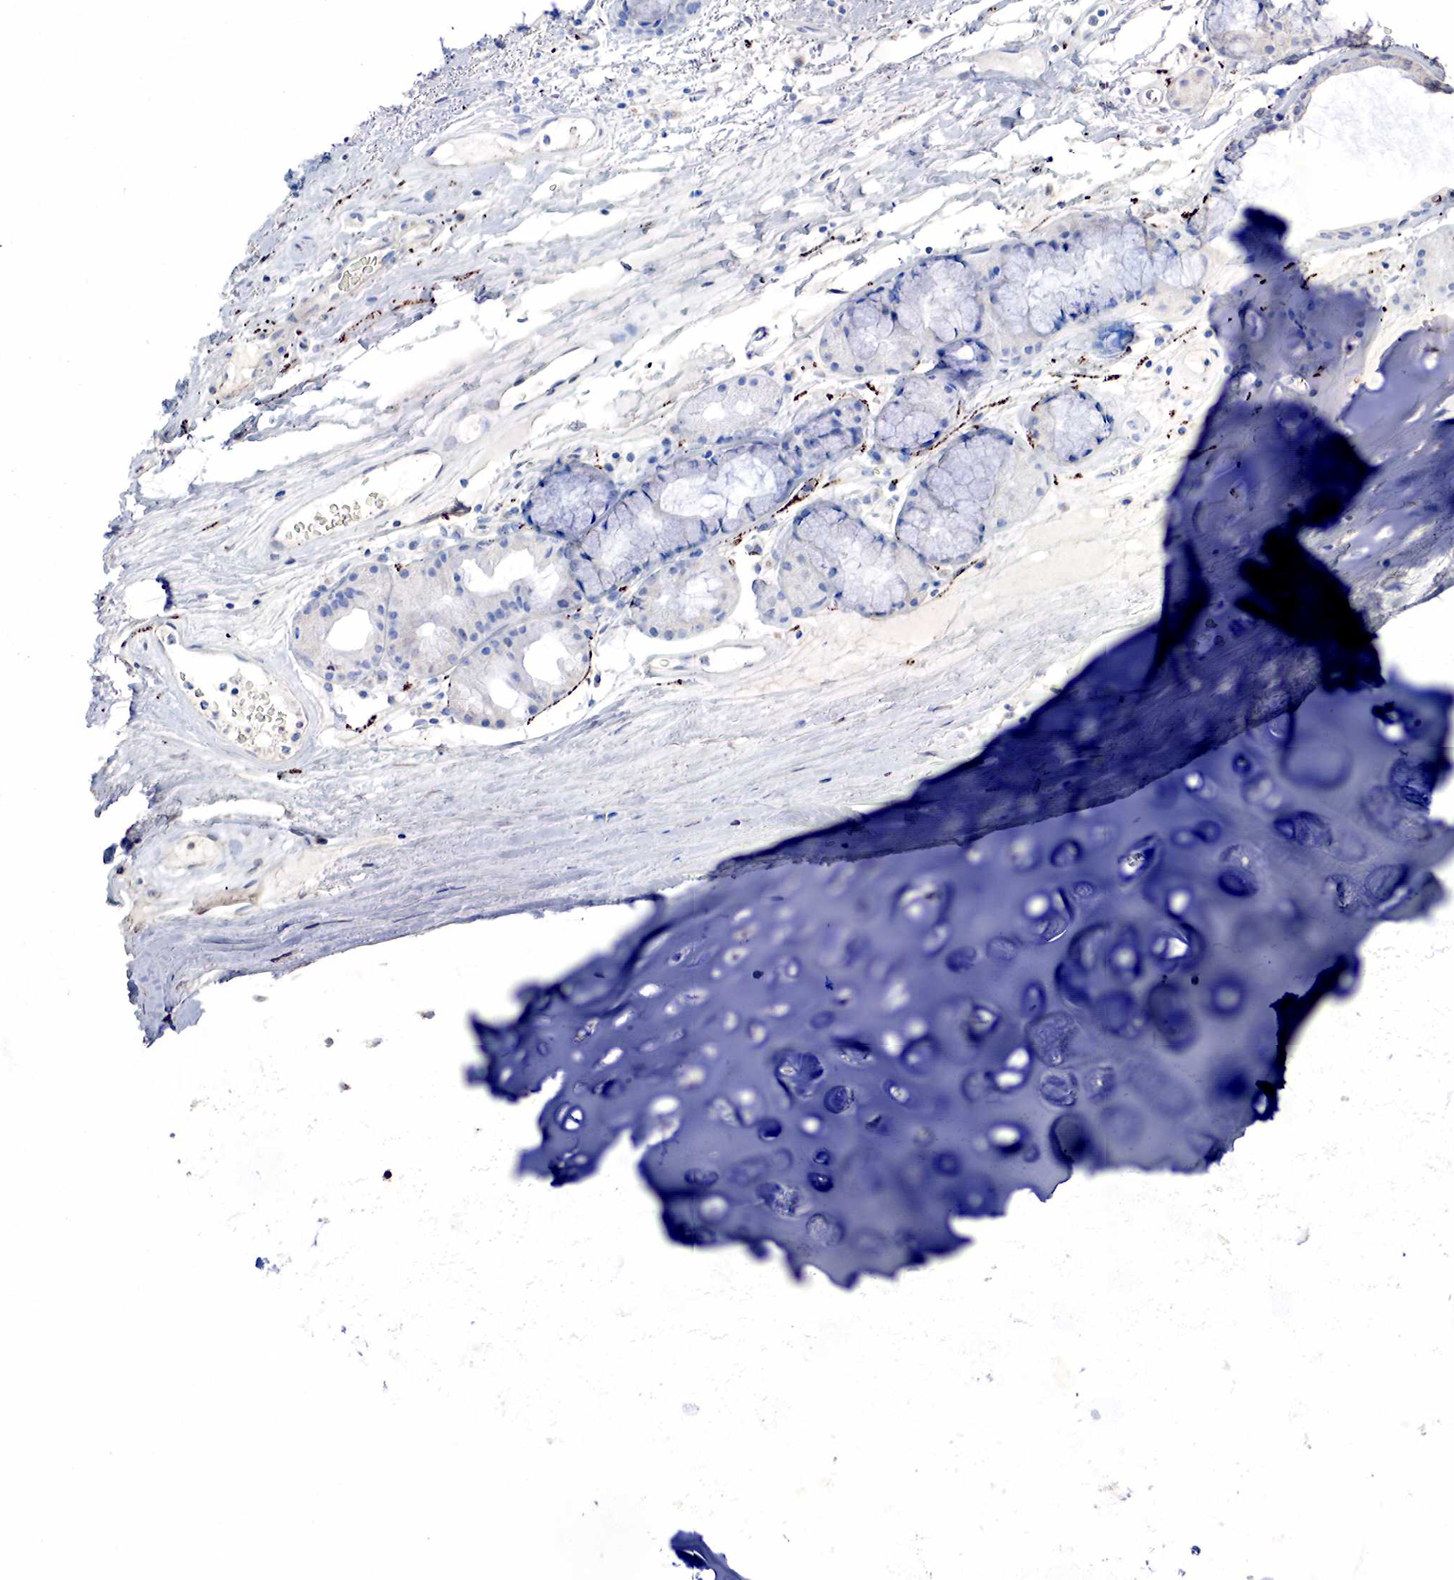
{"staining": {"intensity": "weak", "quantity": "25%-75%", "location": "cytoplasmic/membranous"}, "tissue": "bronchus", "cell_type": "Respiratory epithelial cells", "image_type": "normal", "snomed": [{"axis": "morphology", "description": "Normal tissue, NOS"}, {"axis": "topography", "description": "Cartilage tissue"}], "caption": "Protein analysis of benign bronchus demonstrates weak cytoplasmic/membranous expression in approximately 25%-75% of respiratory epithelial cells.", "gene": "SYP", "patient": {"sex": "female", "age": 63}}